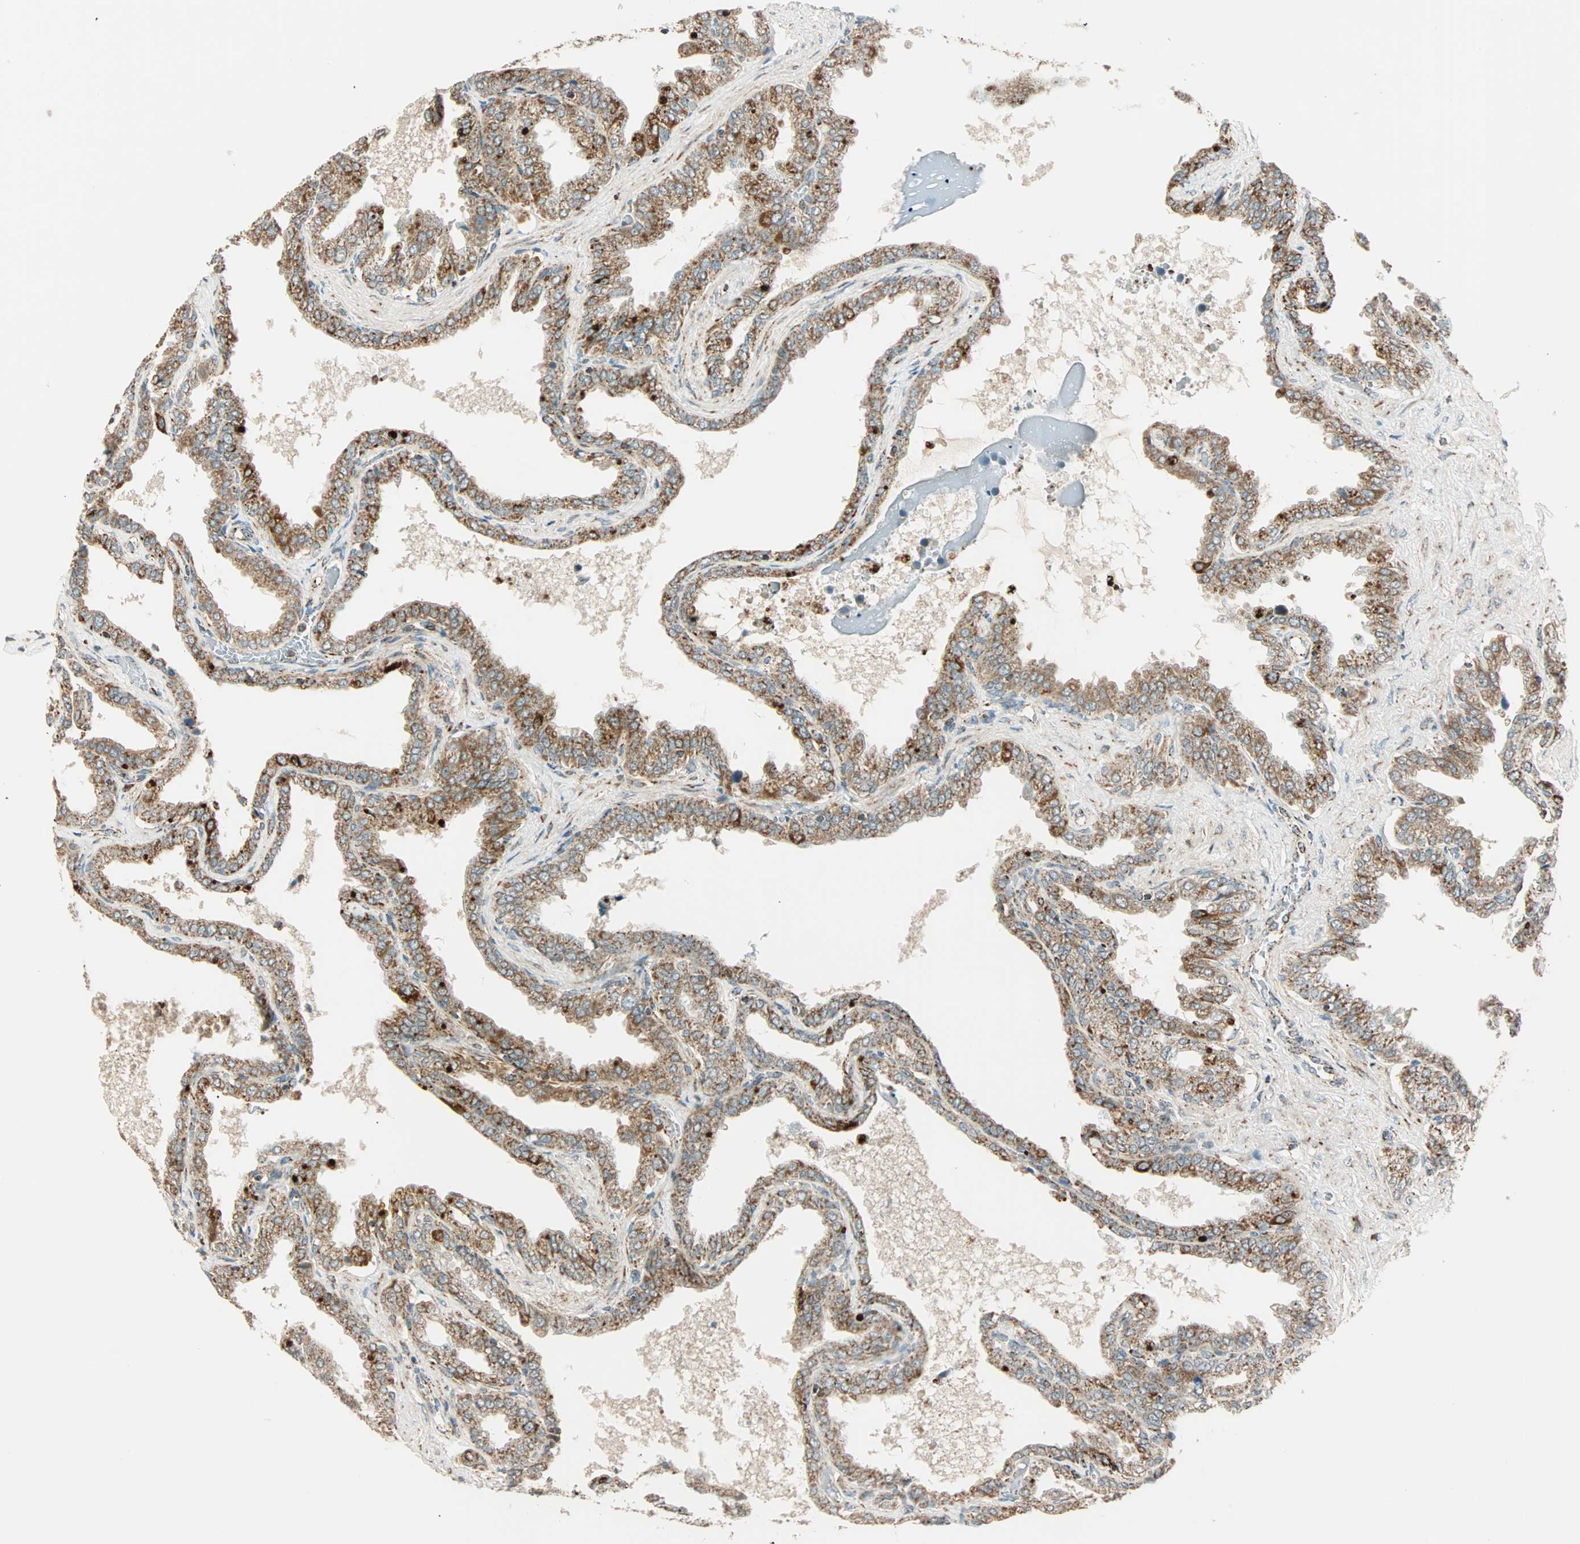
{"staining": {"intensity": "moderate", "quantity": "25%-75%", "location": "cytoplasmic/membranous"}, "tissue": "seminal vesicle", "cell_type": "Glandular cells", "image_type": "normal", "snomed": [{"axis": "morphology", "description": "Normal tissue, NOS"}, {"axis": "topography", "description": "Seminal veicle"}], "caption": "This histopathology image displays immunohistochemistry (IHC) staining of benign human seminal vesicle, with medium moderate cytoplasmic/membranous positivity in approximately 25%-75% of glandular cells.", "gene": "SPRY4", "patient": {"sex": "male", "age": 46}}